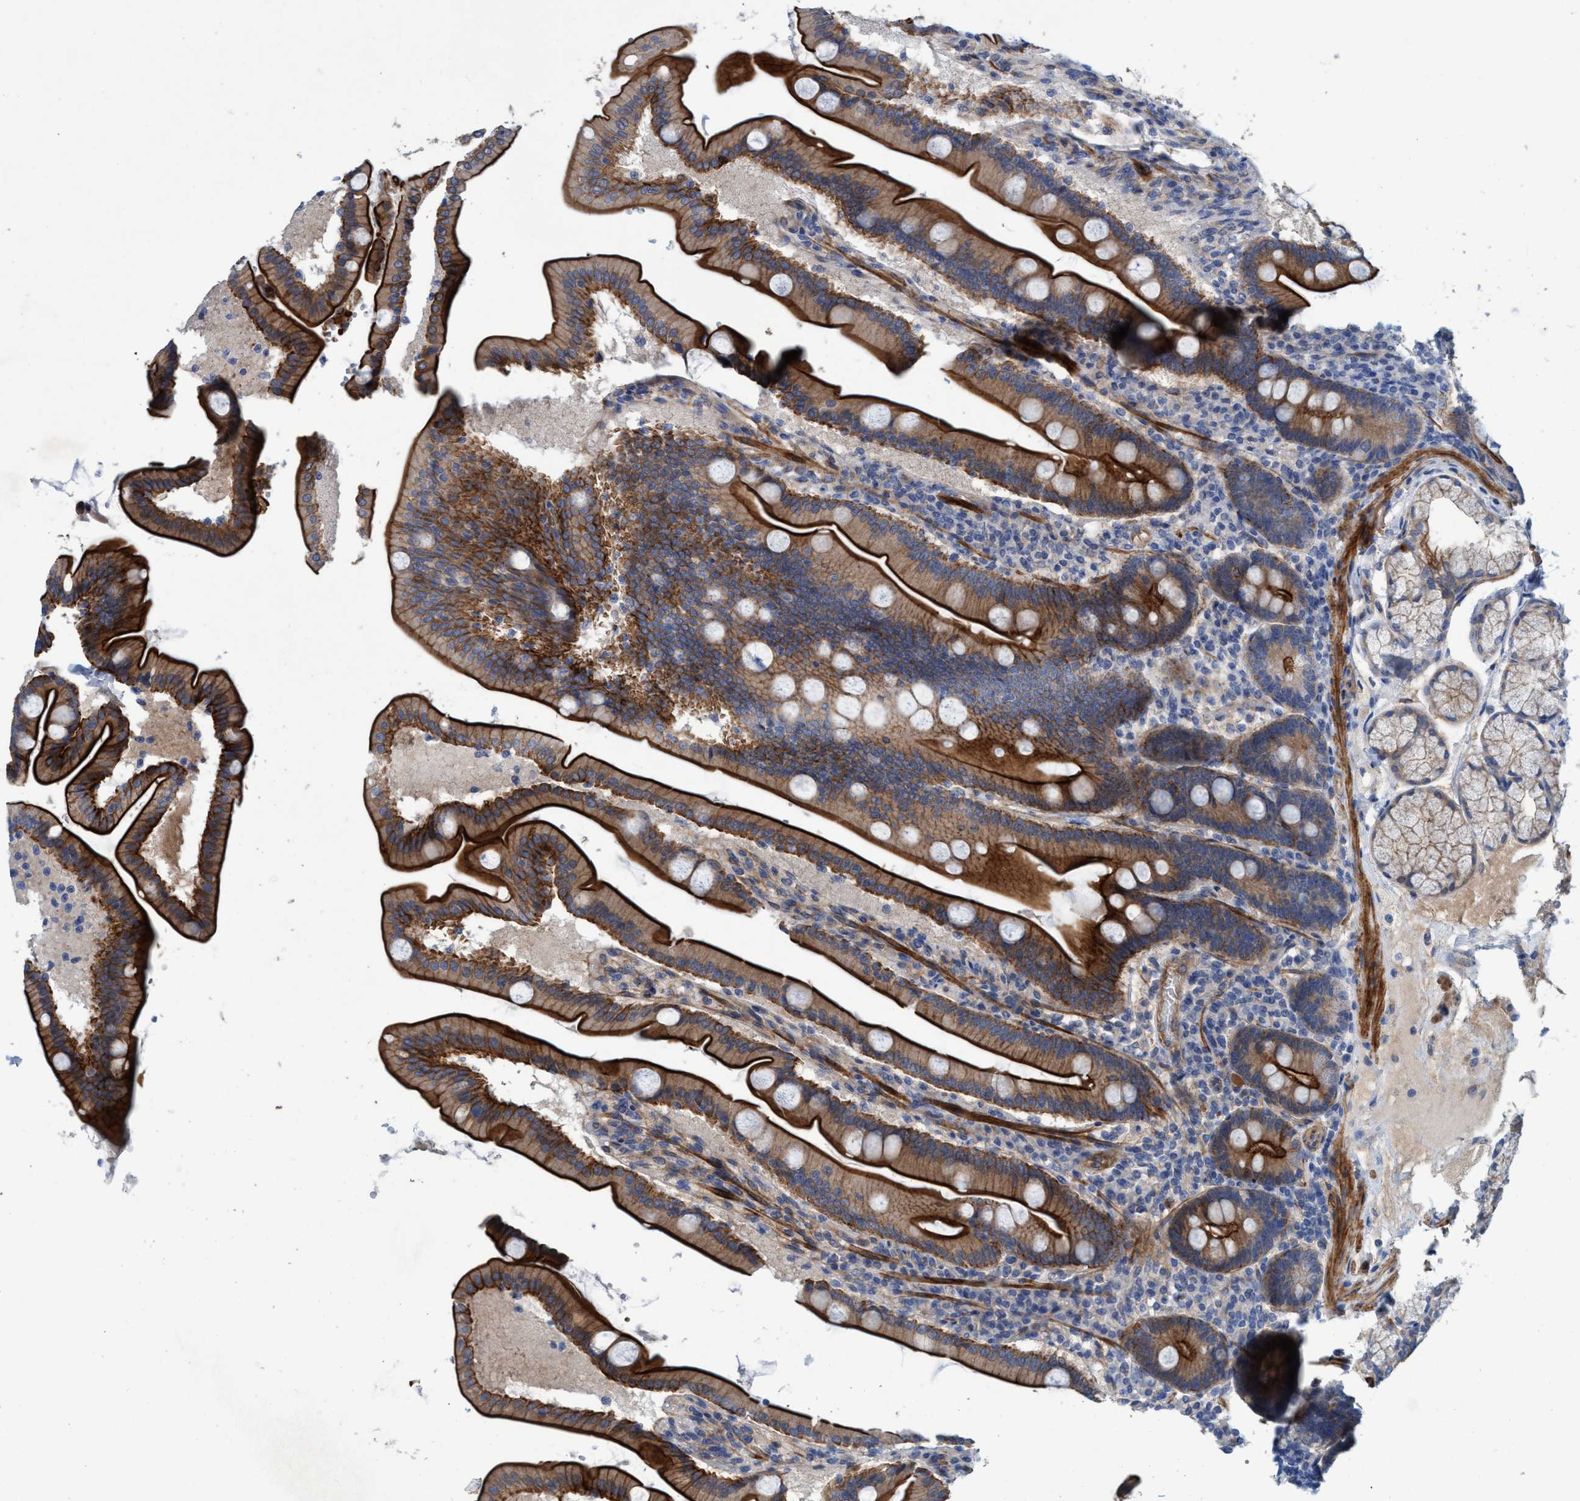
{"staining": {"intensity": "strong", "quantity": ">75%", "location": "cytoplasmic/membranous"}, "tissue": "duodenum", "cell_type": "Glandular cells", "image_type": "normal", "snomed": [{"axis": "morphology", "description": "Normal tissue, NOS"}, {"axis": "topography", "description": "Duodenum"}], "caption": "A histopathology image of human duodenum stained for a protein shows strong cytoplasmic/membranous brown staining in glandular cells.", "gene": "GULP1", "patient": {"sex": "male", "age": 54}}